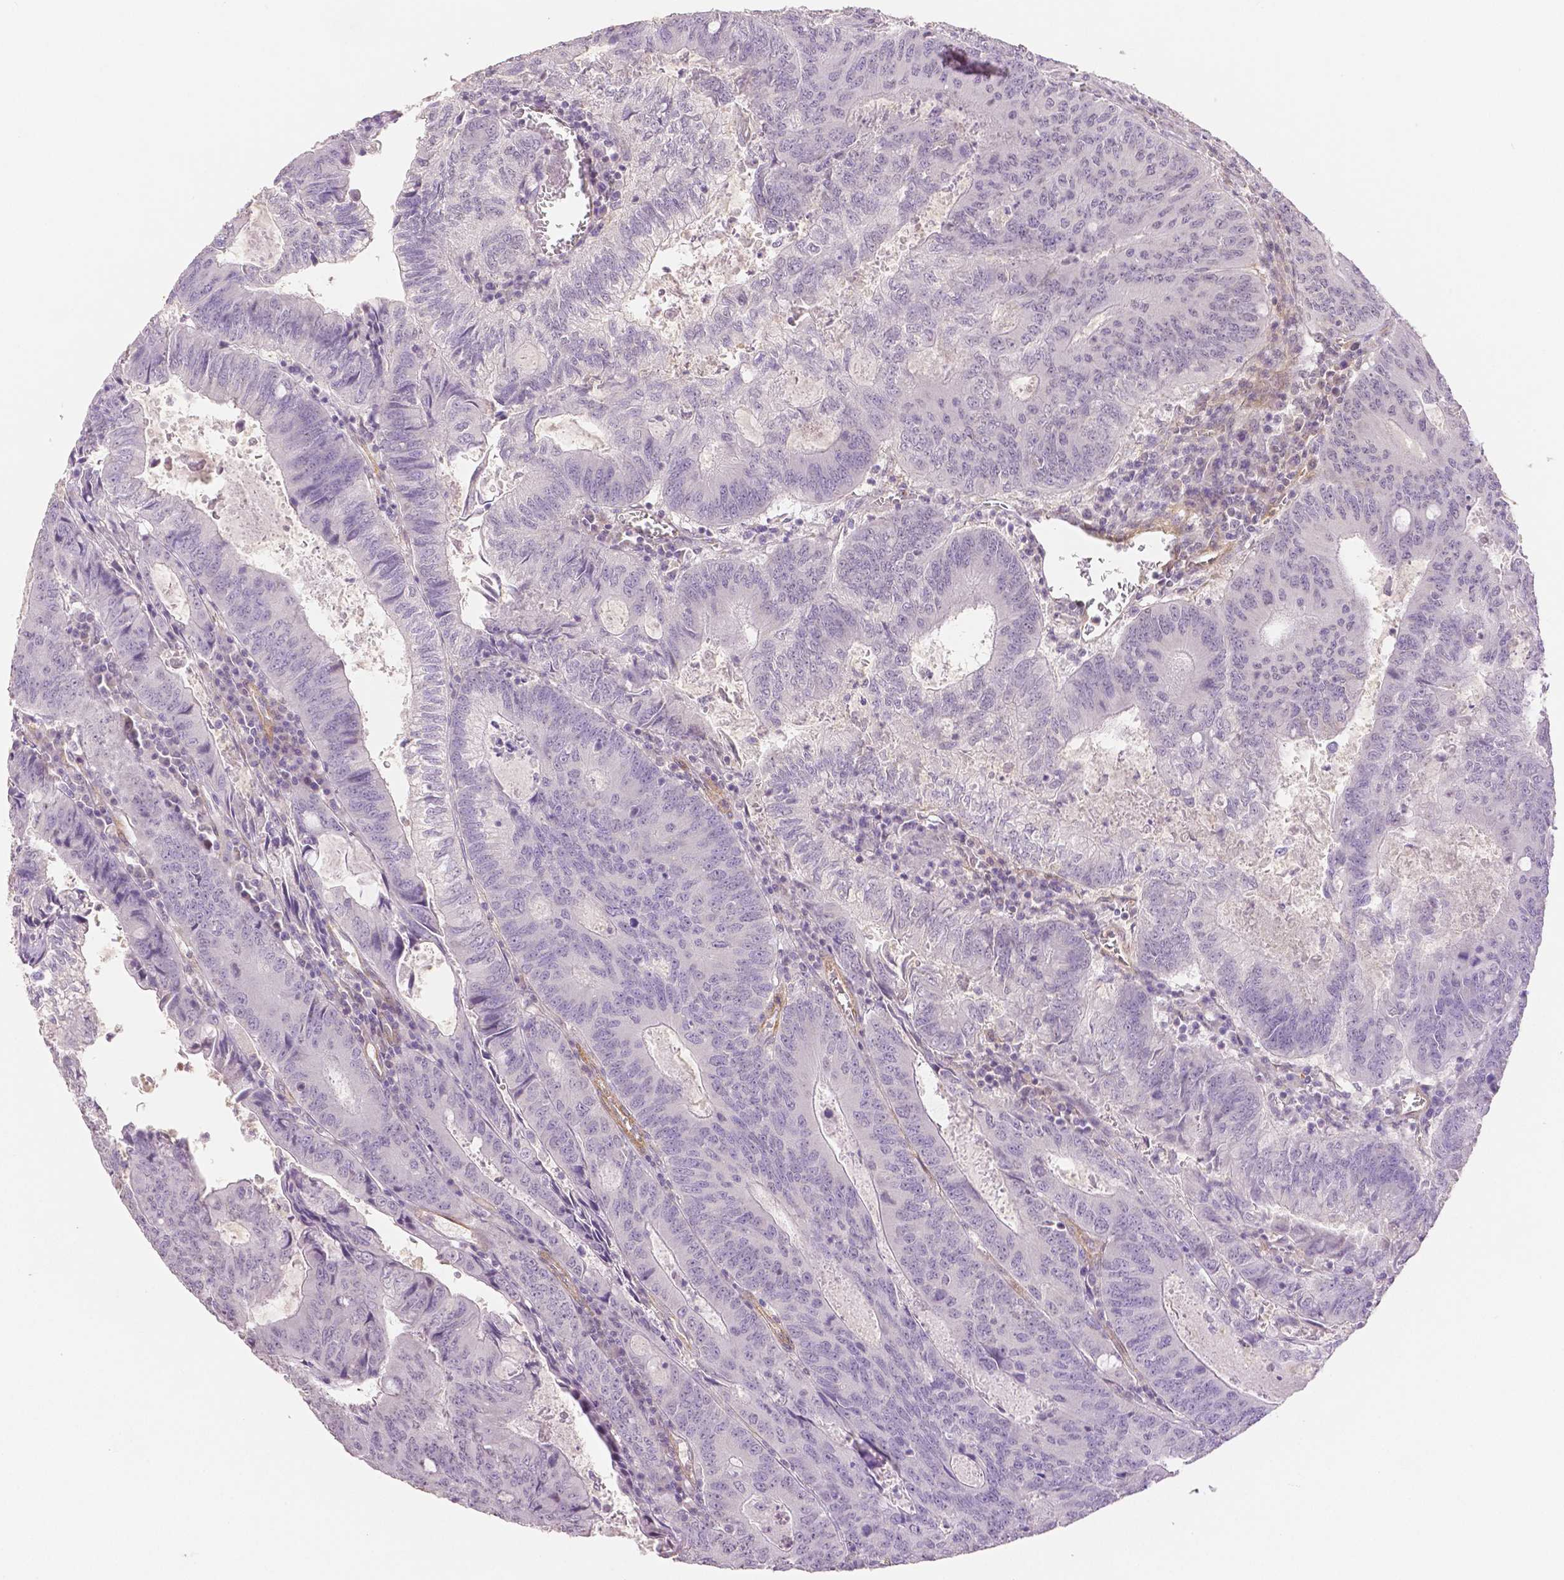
{"staining": {"intensity": "negative", "quantity": "none", "location": "none"}, "tissue": "colorectal cancer", "cell_type": "Tumor cells", "image_type": "cancer", "snomed": [{"axis": "morphology", "description": "Adenocarcinoma, NOS"}, {"axis": "topography", "description": "Colon"}], "caption": "Immunohistochemistry micrograph of neoplastic tissue: adenocarcinoma (colorectal) stained with DAB shows no significant protein expression in tumor cells.", "gene": "THY1", "patient": {"sex": "male", "age": 67}}